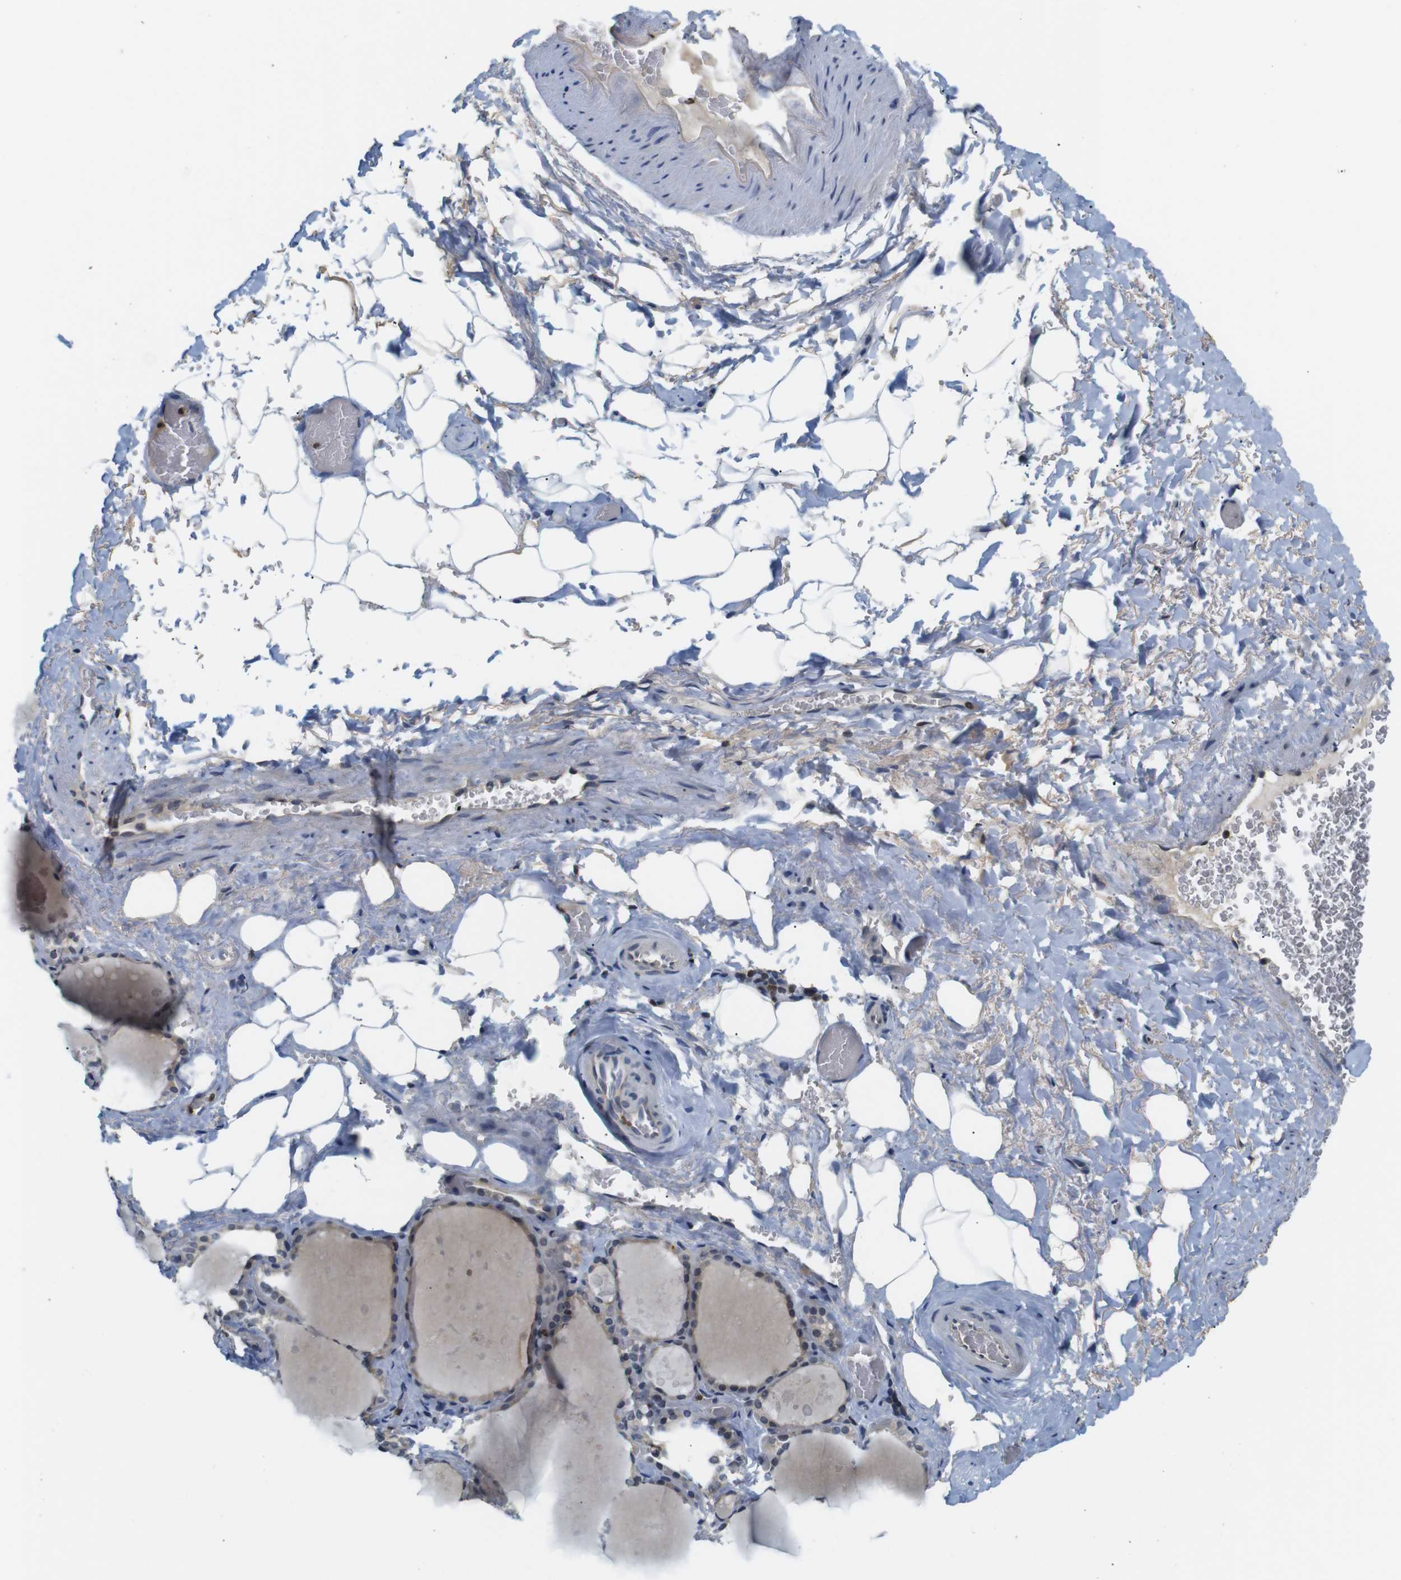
{"staining": {"intensity": "weak", "quantity": ">75%", "location": "cytoplasmic/membranous"}, "tissue": "thyroid gland", "cell_type": "Glandular cells", "image_type": "normal", "snomed": [{"axis": "morphology", "description": "Normal tissue, NOS"}, {"axis": "topography", "description": "Thyroid gland"}], "caption": "Immunohistochemistry (IHC) photomicrograph of normal thyroid gland stained for a protein (brown), which shows low levels of weak cytoplasmic/membranous expression in about >75% of glandular cells.", "gene": "MBD1", "patient": {"sex": "male", "age": 61}}